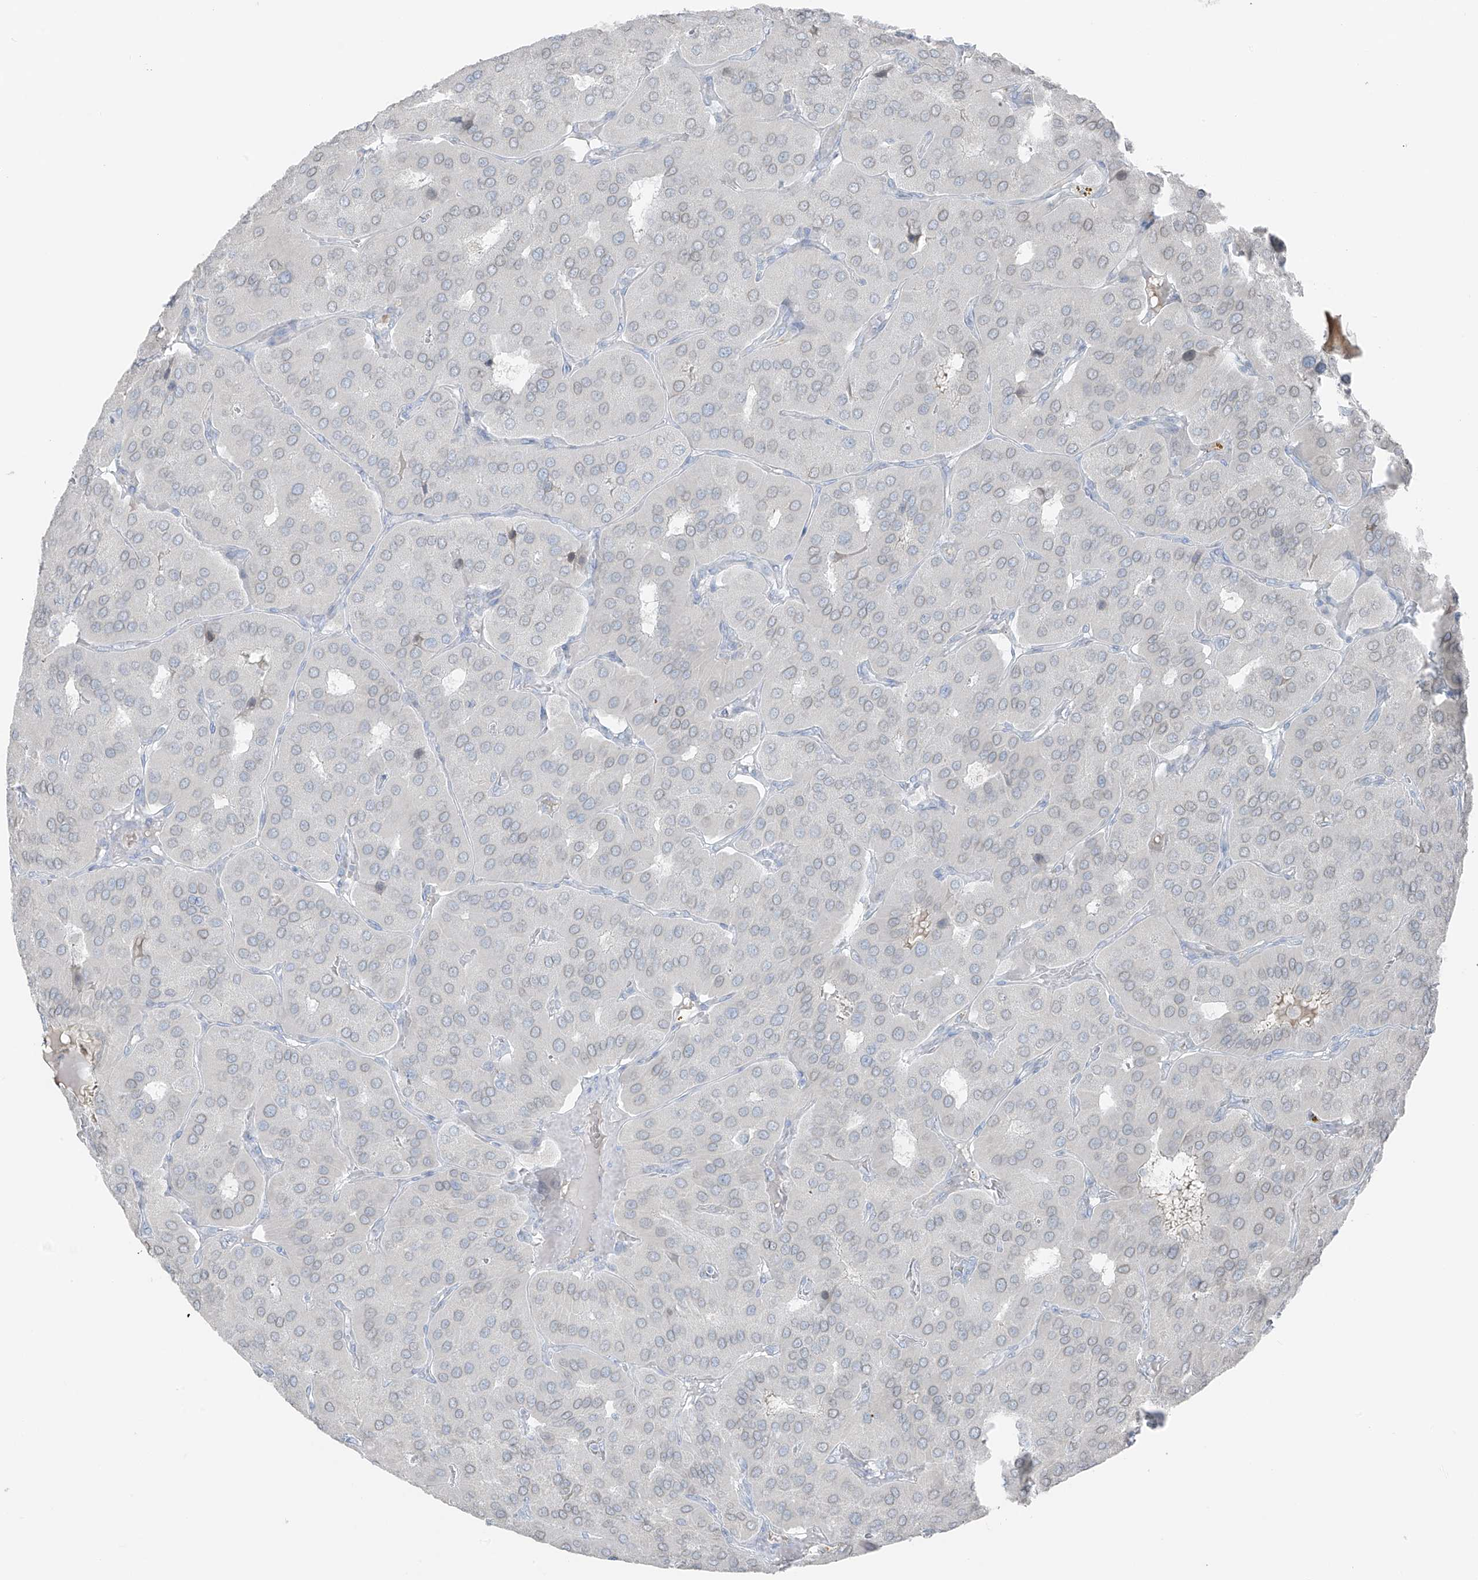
{"staining": {"intensity": "weak", "quantity": "25%-75%", "location": "nuclear"}, "tissue": "parathyroid gland", "cell_type": "Glandular cells", "image_type": "normal", "snomed": [{"axis": "morphology", "description": "Normal tissue, NOS"}, {"axis": "morphology", "description": "Adenoma, NOS"}, {"axis": "topography", "description": "Parathyroid gland"}], "caption": "A high-resolution photomicrograph shows IHC staining of benign parathyroid gland, which demonstrates weak nuclear expression in approximately 25%-75% of glandular cells.", "gene": "PRDM6", "patient": {"sex": "female", "age": 86}}